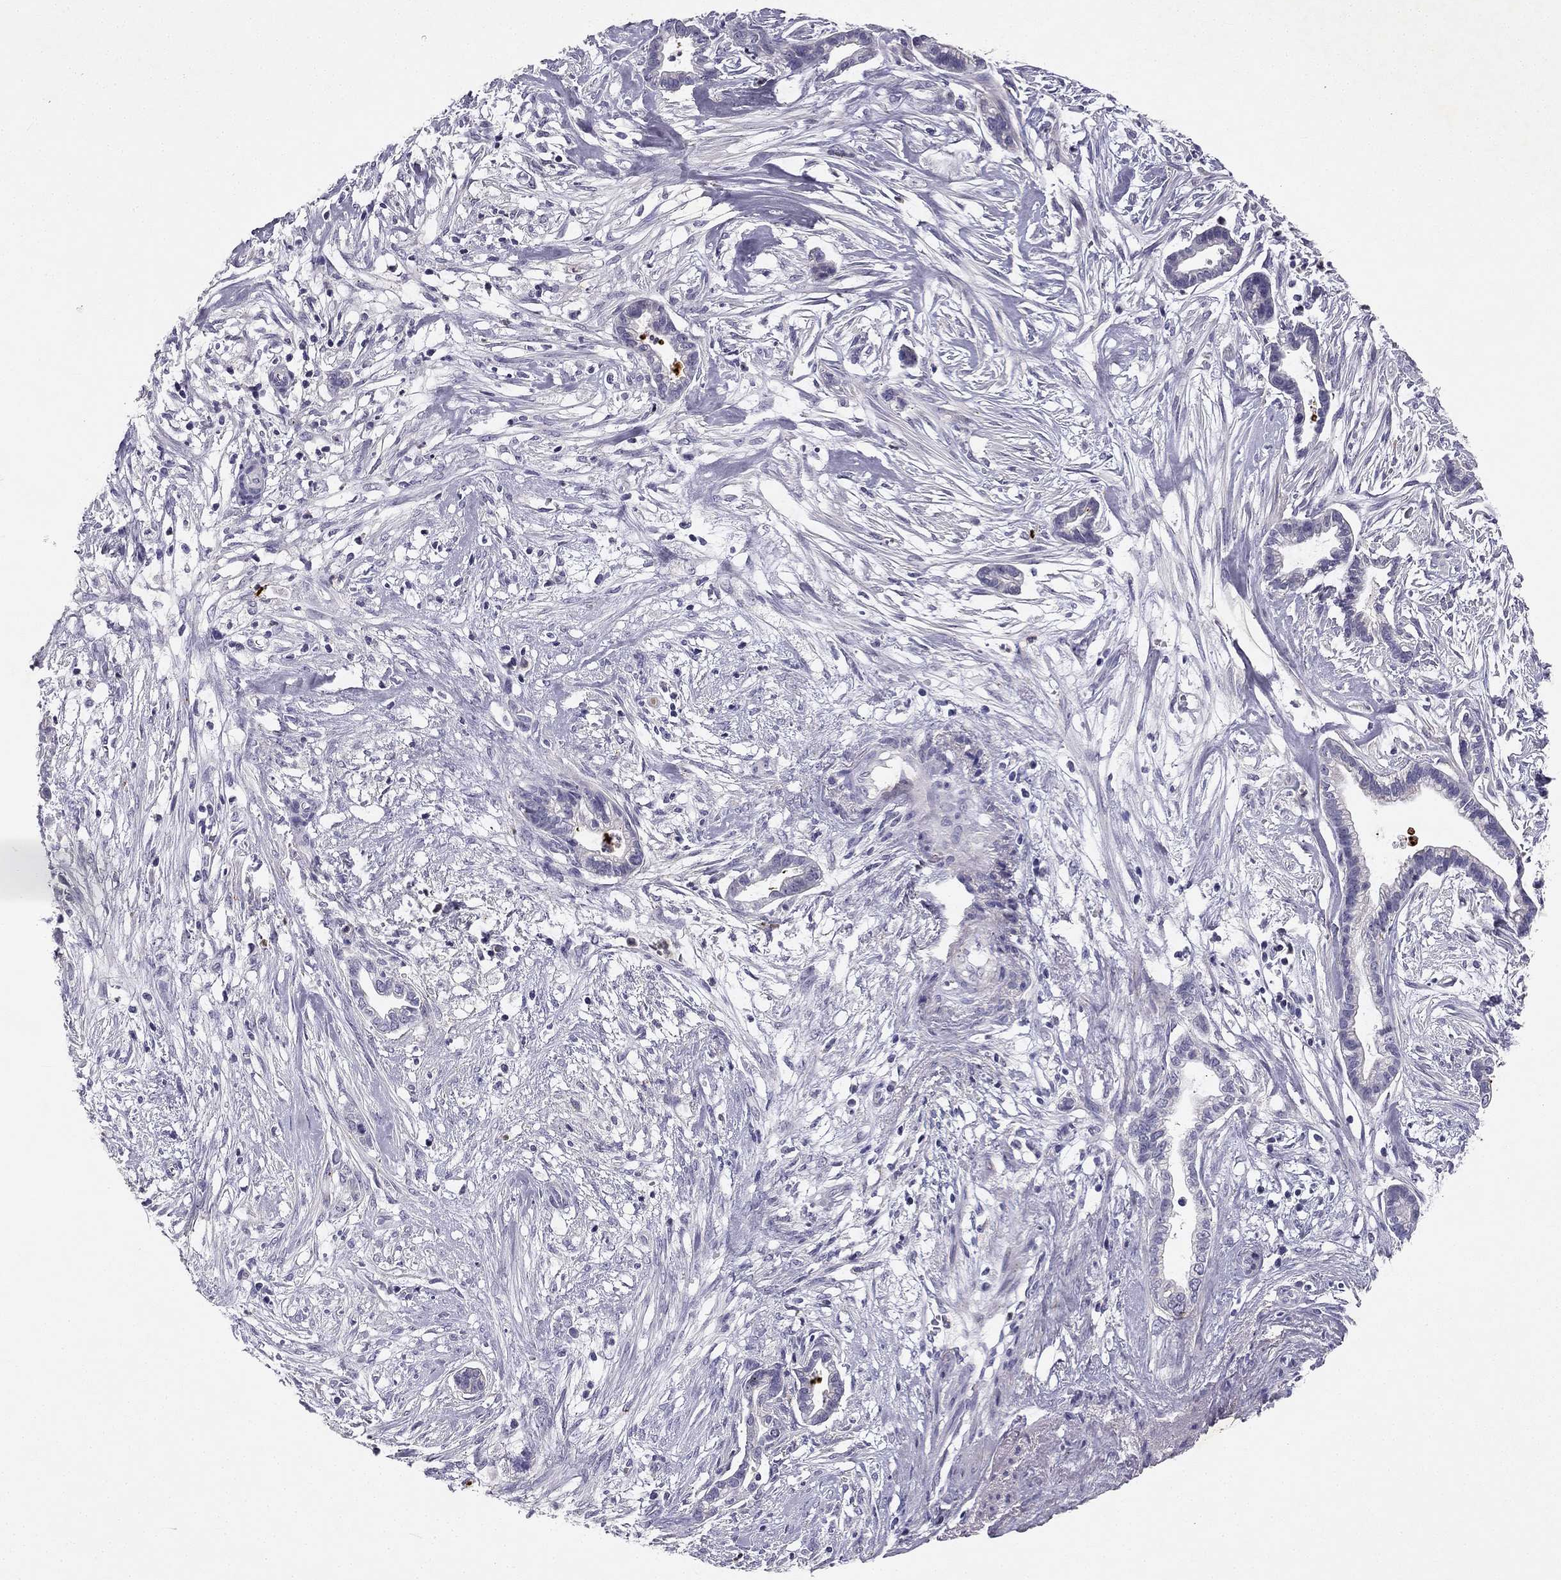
{"staining": {"intensity": "negative", "quantity": "none", "location": "none"}, "tissue": "cervical cancer", "cell_type": "Tumor cells", "image_type": "cancer", "snomed": [{"axis": "morphology", "description": "Adenocarcinoma, NOS"}, {"axis": "topography", "description": "Cervix"}], "caption": "Immunohistochemistry of cervical cancer (adenocarcinoma) shows no staining in tumor cells.", "gene": "SLC6A4", "patient": {"sex": "female", "age": 62}}